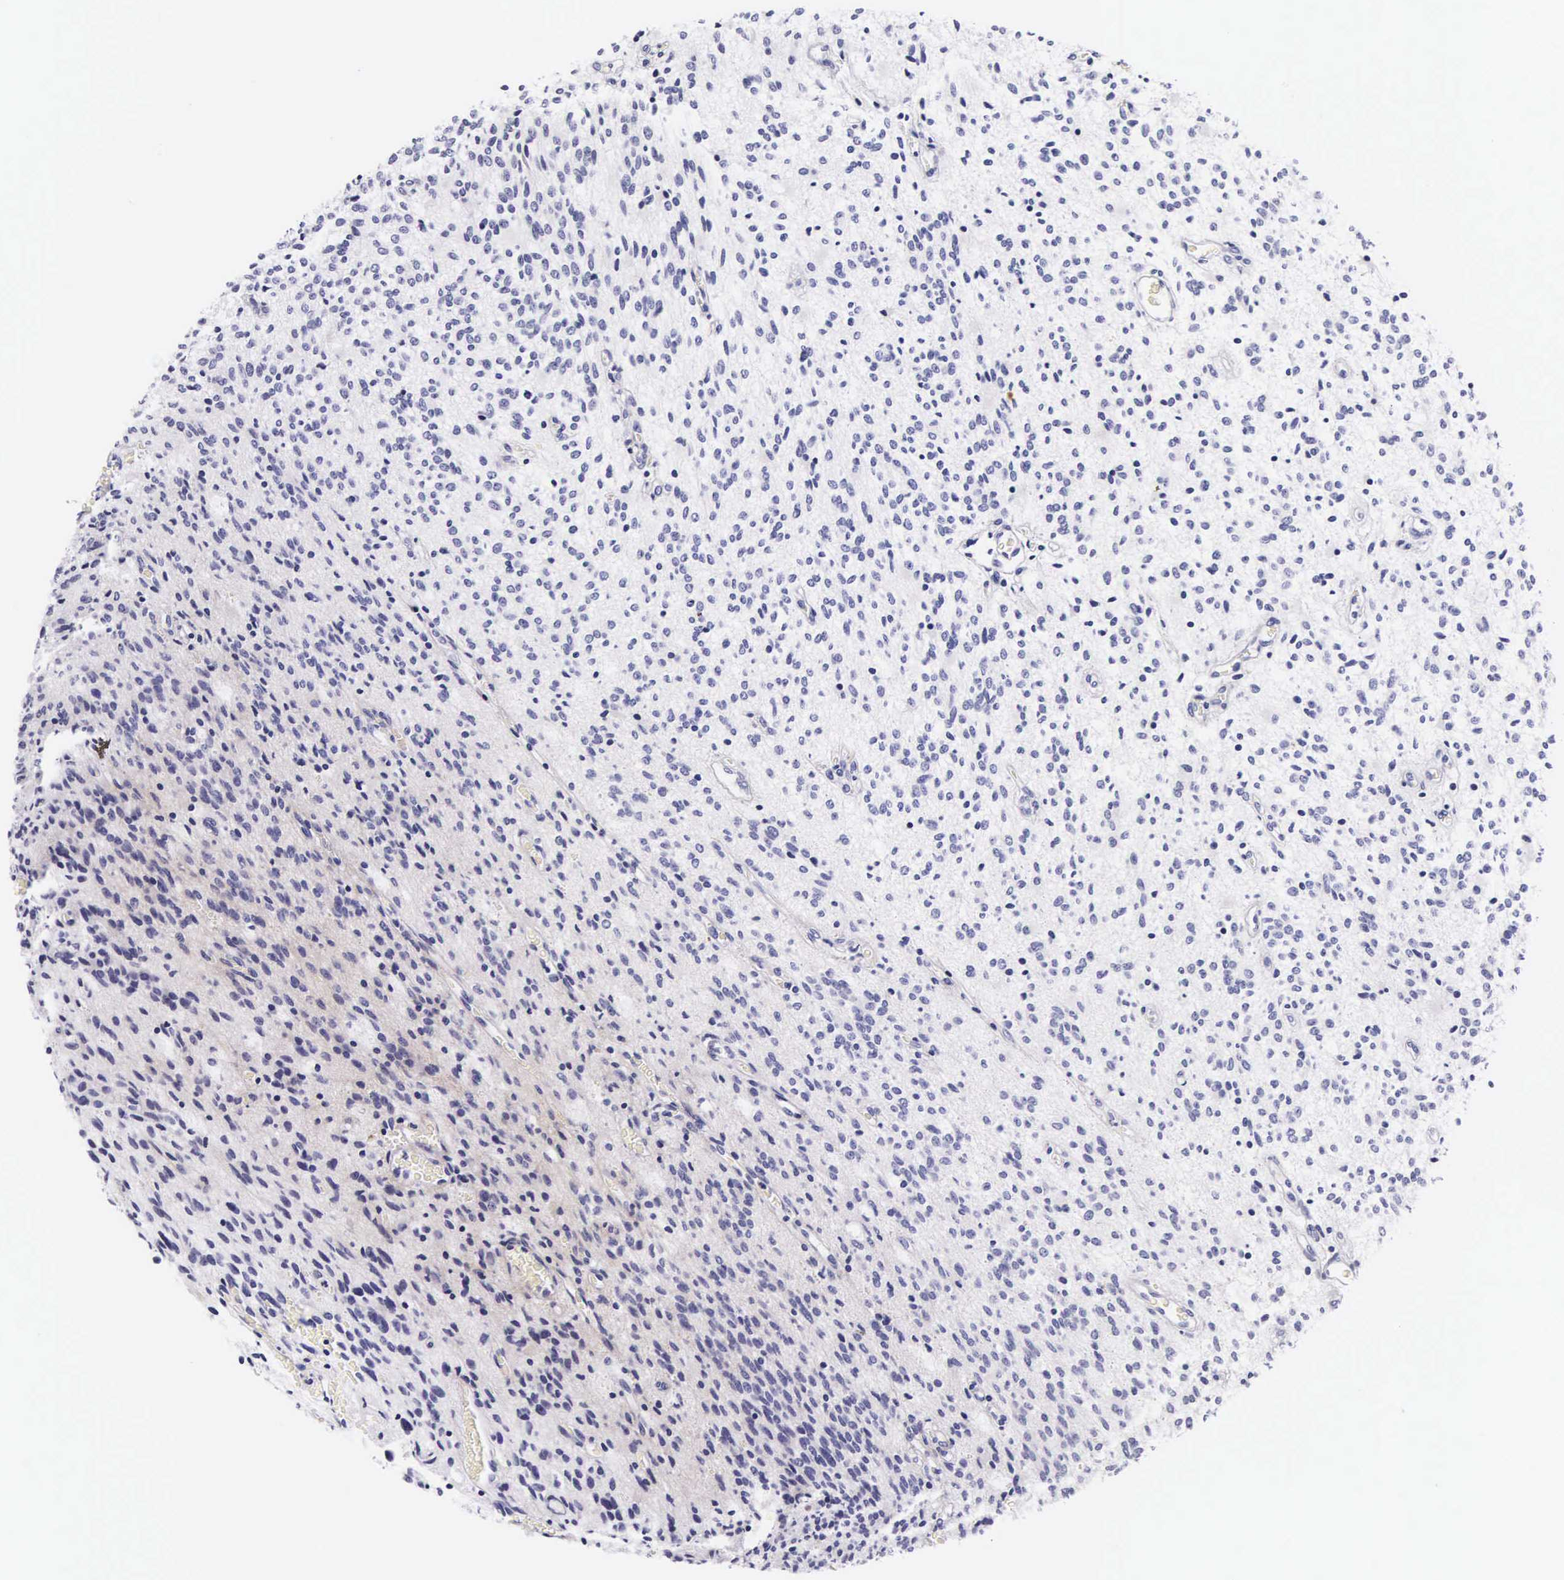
{"staining": {"intensity": "negative", "quantity": "none", "location": "none"}, "tissue": "glioma", "cell_type": "Tumor cells", "image_type": "cancer", "snomed": [{"axis": "morphology", "description": "Glioma, malignant, Low grade"}, {"axis": "topography", "description": "Brain"}], "caption": "IHC of malignant glioma (low-grade) demonstrates no positivity in tumor cells.", "gene": "UPRT", "patient": {"sex": "female", "age": 15}}